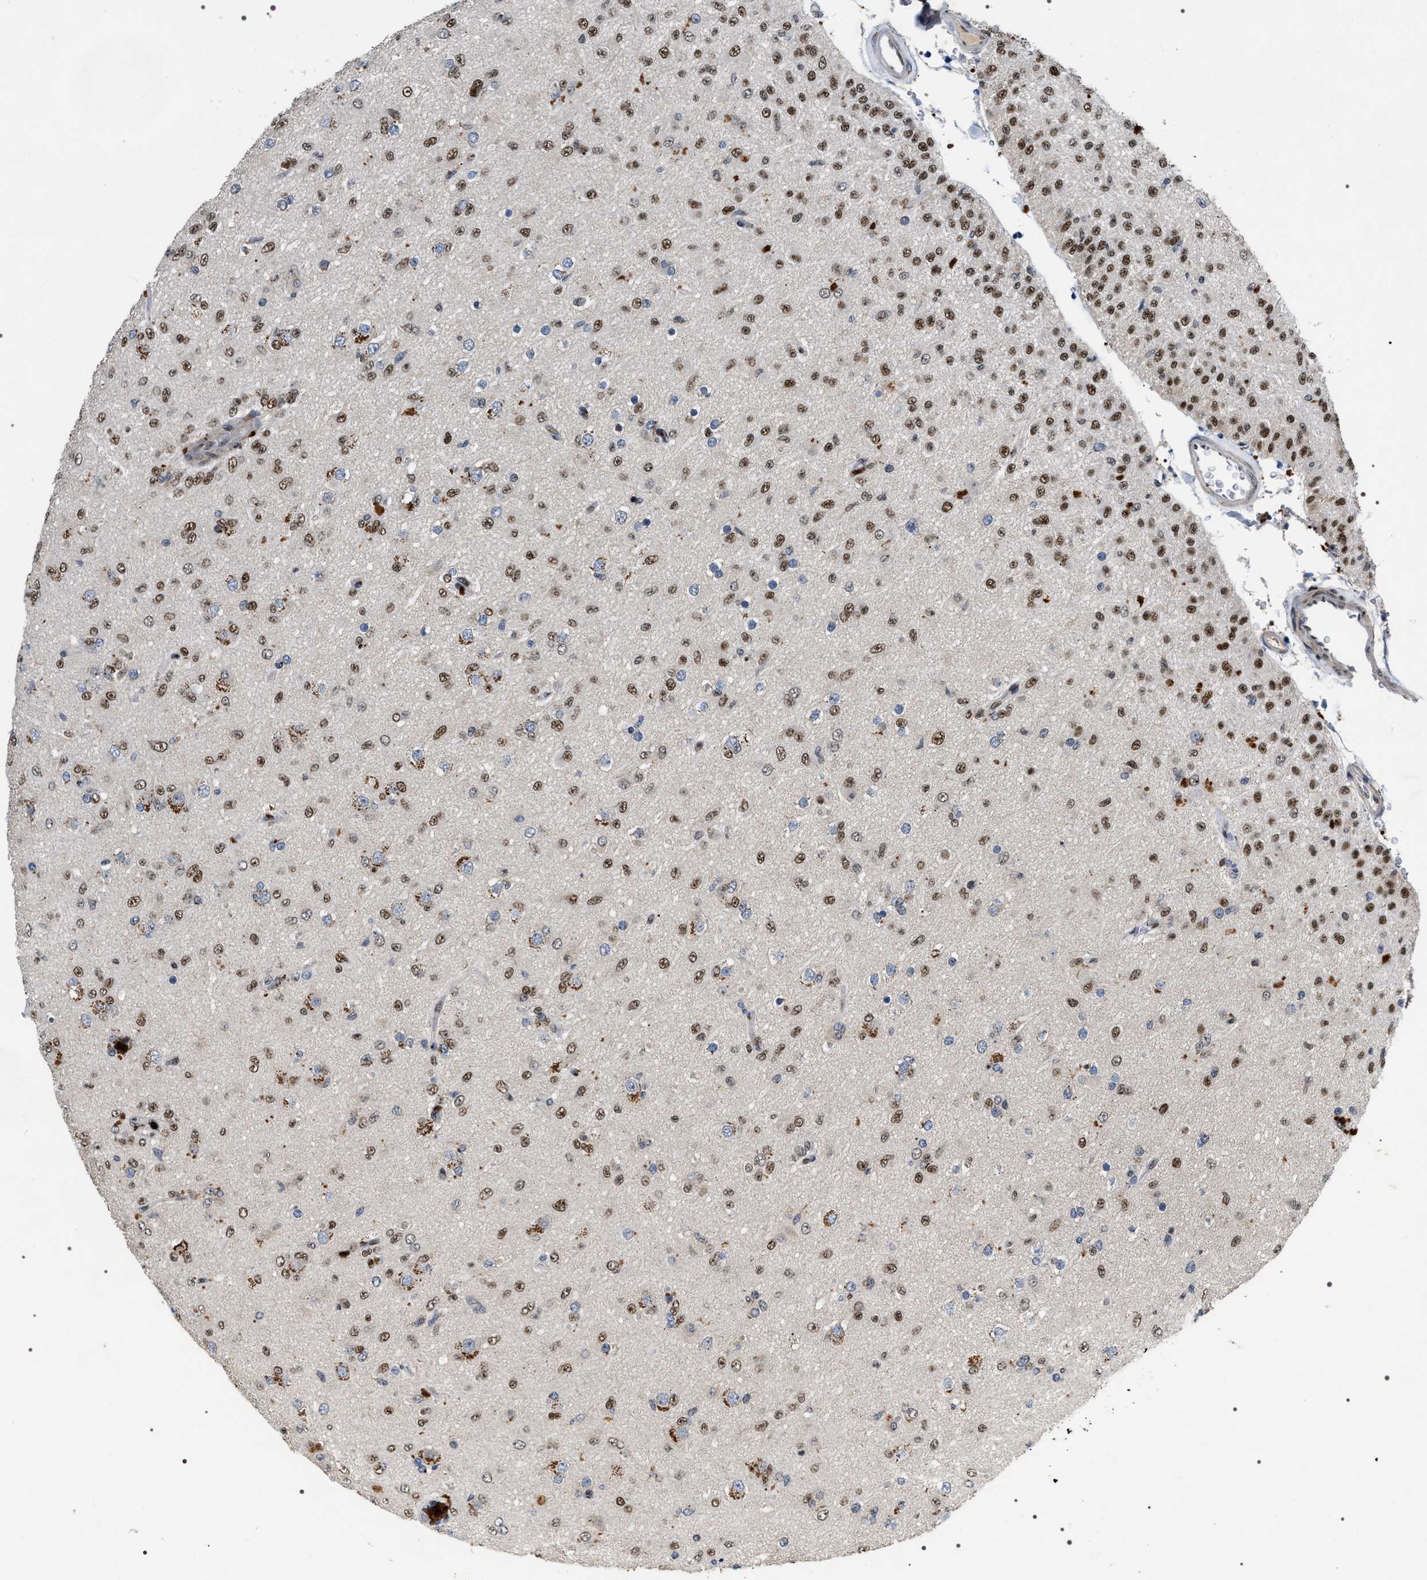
{"staining": {"intensity": "moderate", "quantity": ">75%", "location": "cytoplasmic/membranous,nuclear"}, "tissue": "glioma", "cell_type": "Tumor cells", "image_type": "cancer", "snomed": [{"axis": "morphology", "description": "Glioma, malignant, Low grade"}, {"axis": "topography", "description": "Brain"}], "caption": "Immunohistochemical staining of glioma demonstrates moderate cytoplasmic/membranous and nuclear protein staining in about >75% of tumor cells. Immunohistochemistry stains the protein of interest in brown and the nuclei are stained blue.", "gene": "C7orf25", "patient": {"sex": "male", "age": 65}}